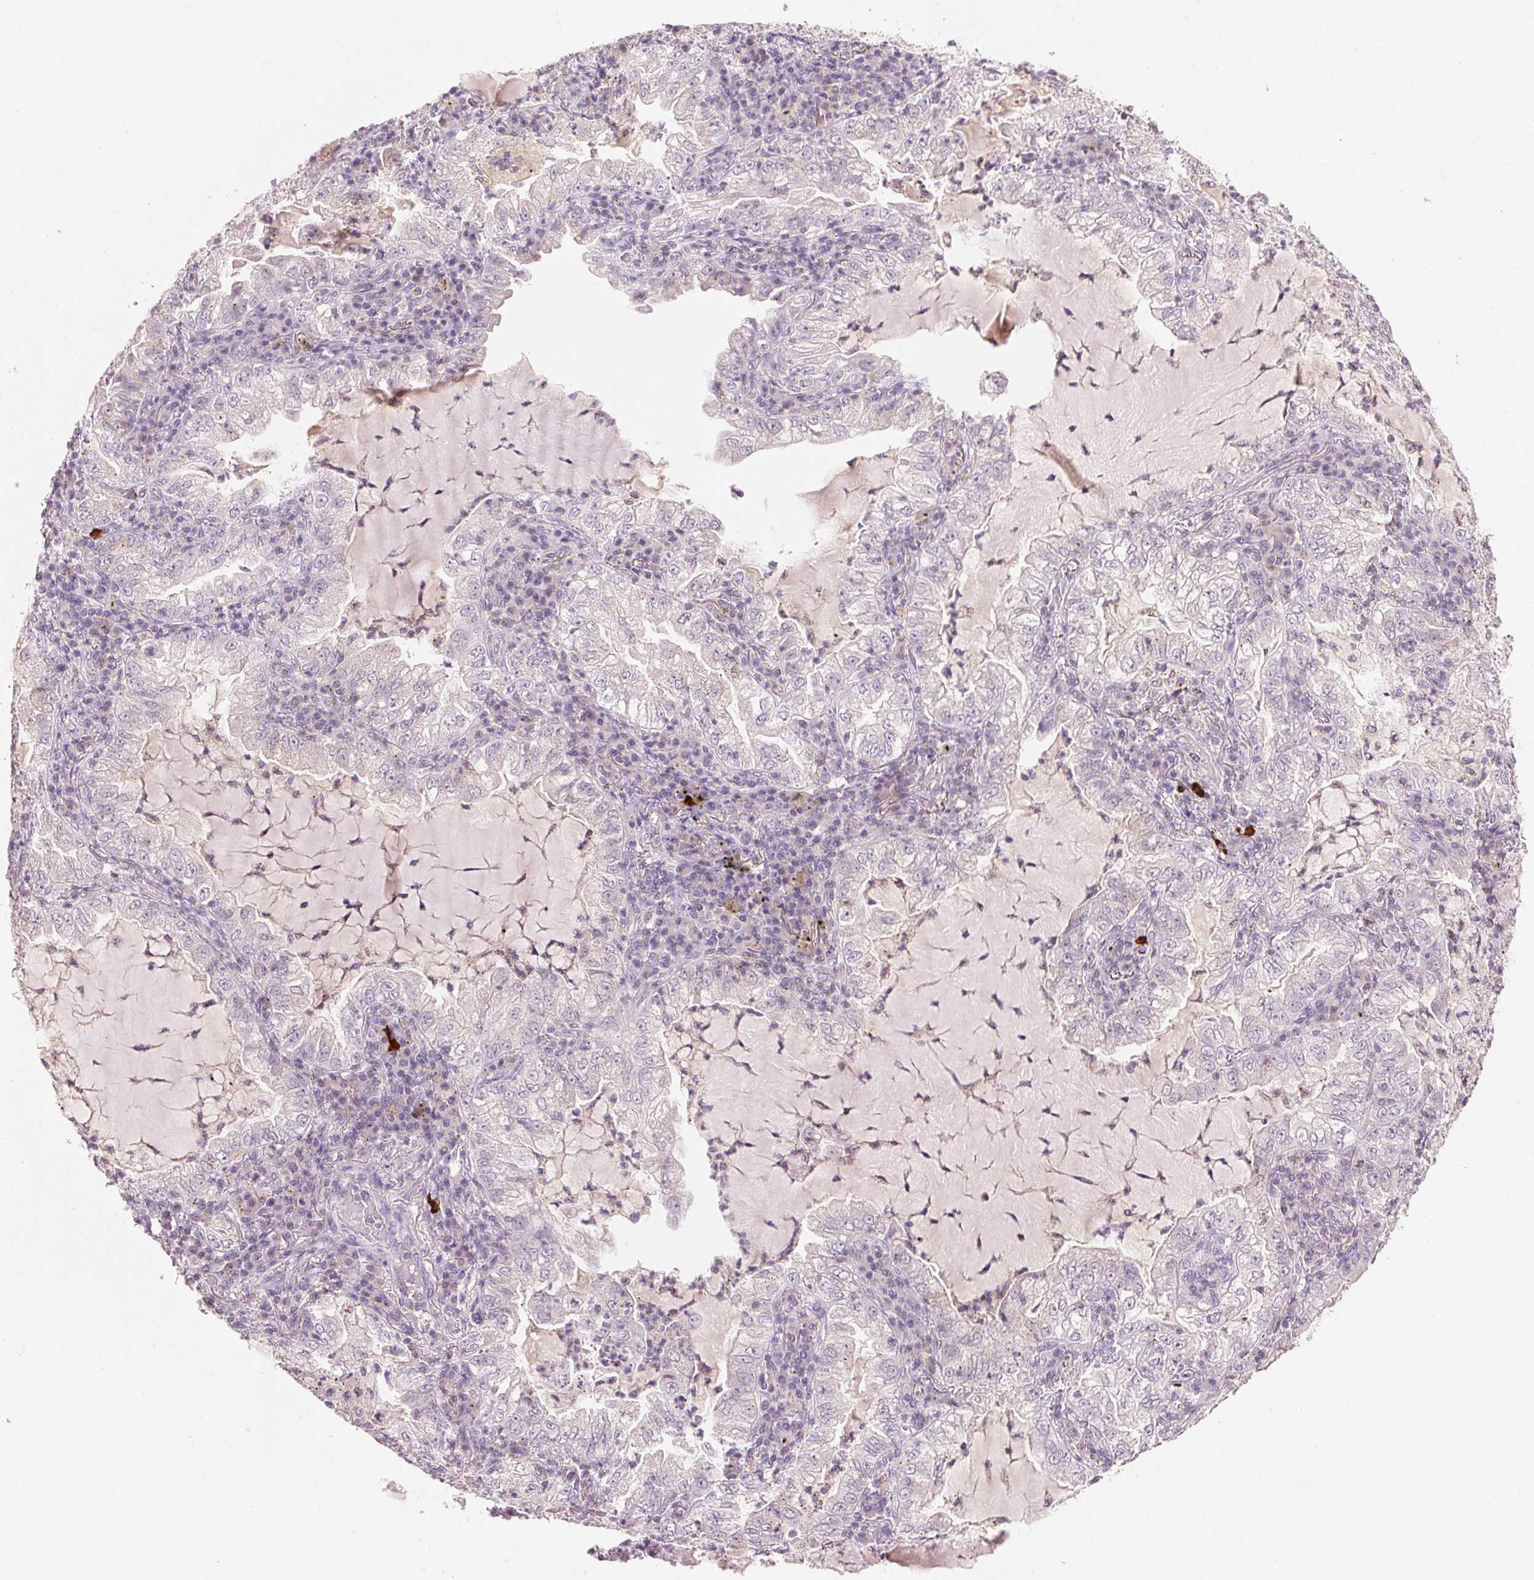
{"staining": {"intensity": "negative", "quantity": "none", "location": "none"}, "tissue": "lung cancer", "cell_type": "Tumor cells", "image_type": "cancer", "snomed": [{"axis": "morphology", "description": "Adenocarcinoma, NOS"}, {"axis": "topography", "description": "Lung"}], "caption": "Immunohistochemistry image of neoplastic tissue: human lung cancer stained with DAB shows no significant protein positivity in tumor cells.", "gene": "HOXB13", "patient": {"sex": "female", "age": 73}}